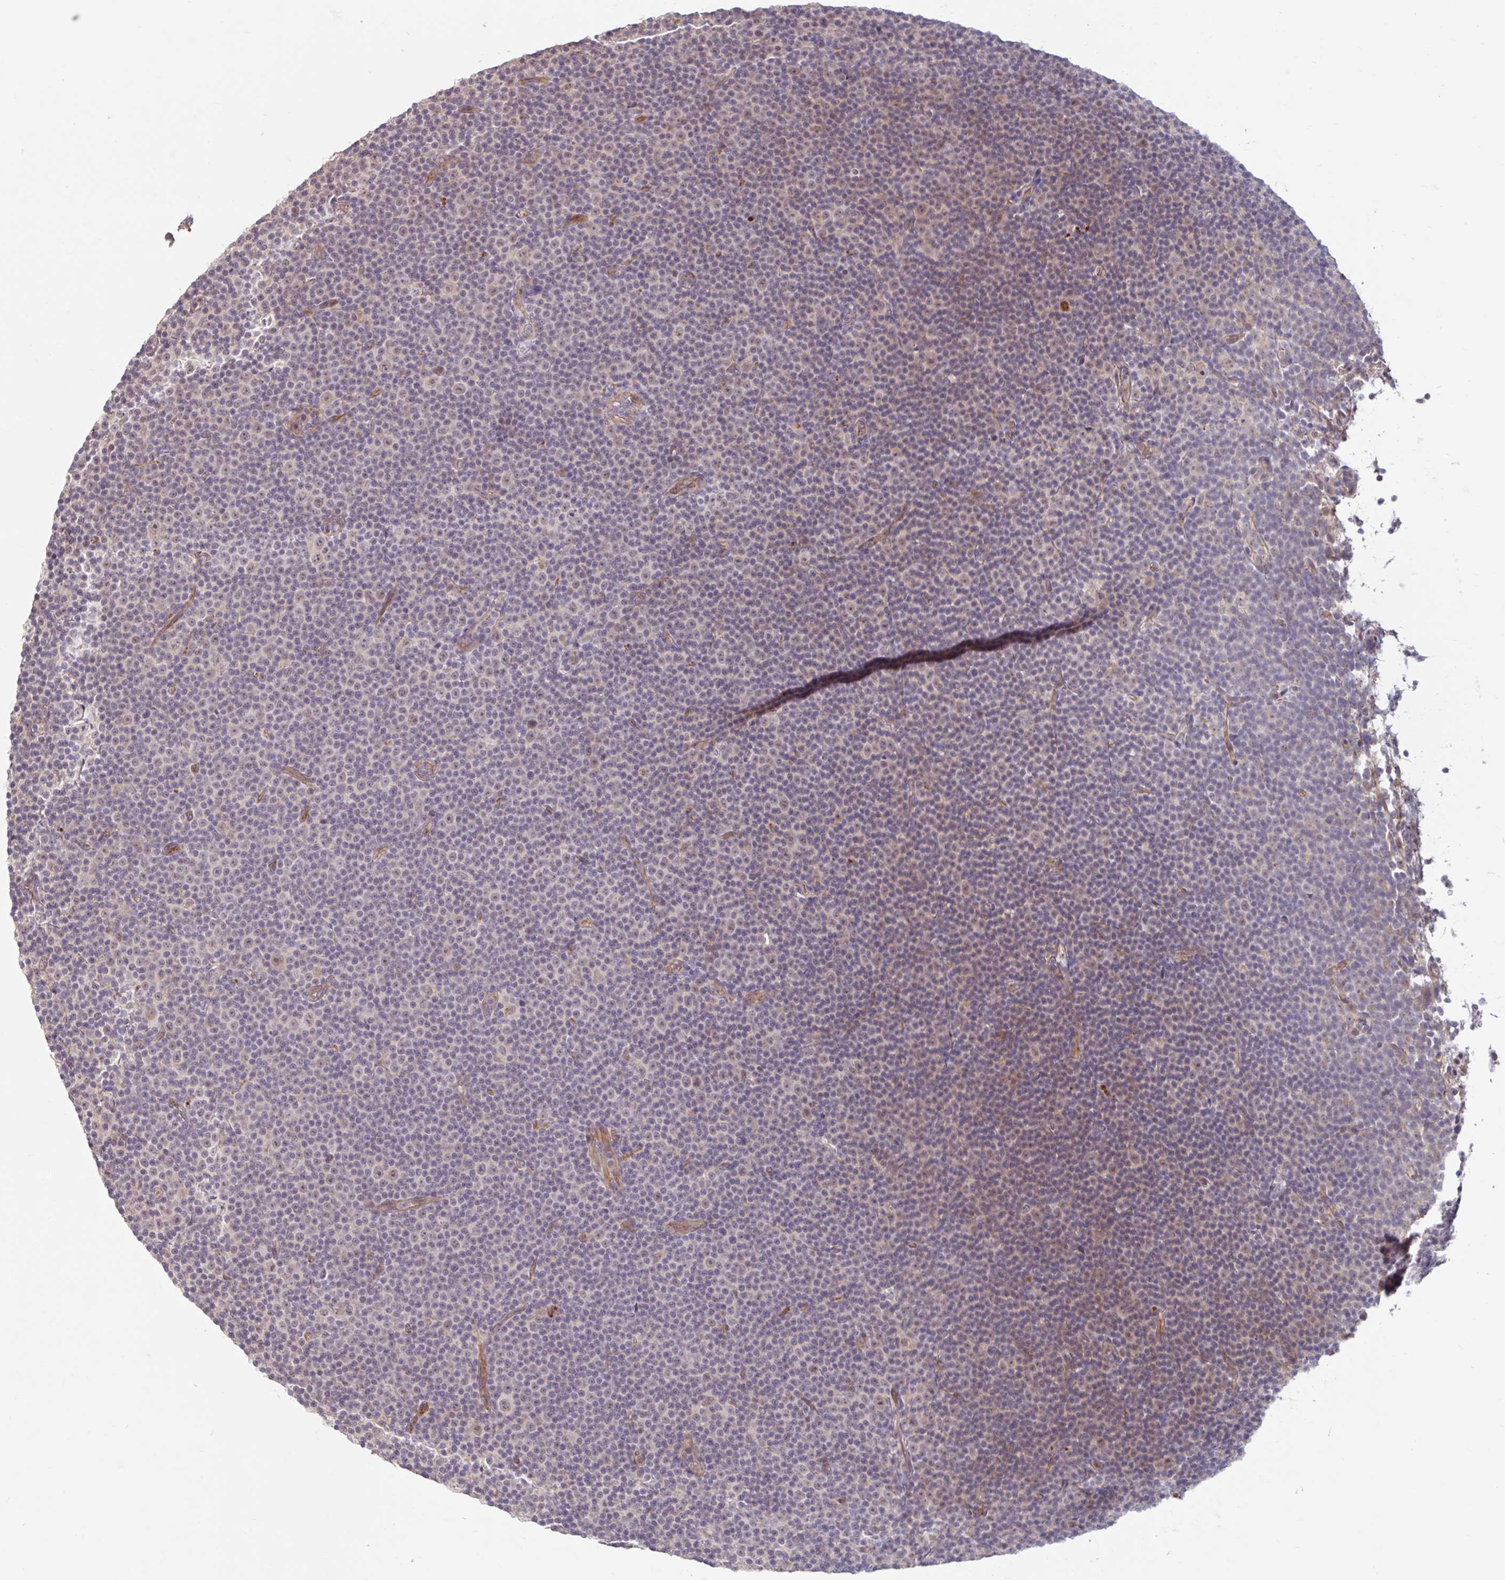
{"staining": {"intensity": "negative", "quantity": "none", "location": "none"}, "tissue": "lymphoma", "cell_type": "Tumor cells", "image_type": "cancer", "snomed": [{"axis": "morphology", "description": "Malignant lymphoma, non-Hodgkin's type, Low grade"}, {"axis": "topography", "description": "Lymph node"}], "caption": "Tumor cells show no significant protein staining in lymphoma.", "gene": "STYXL1", "patient": {"sex": "female", "age": 67}}